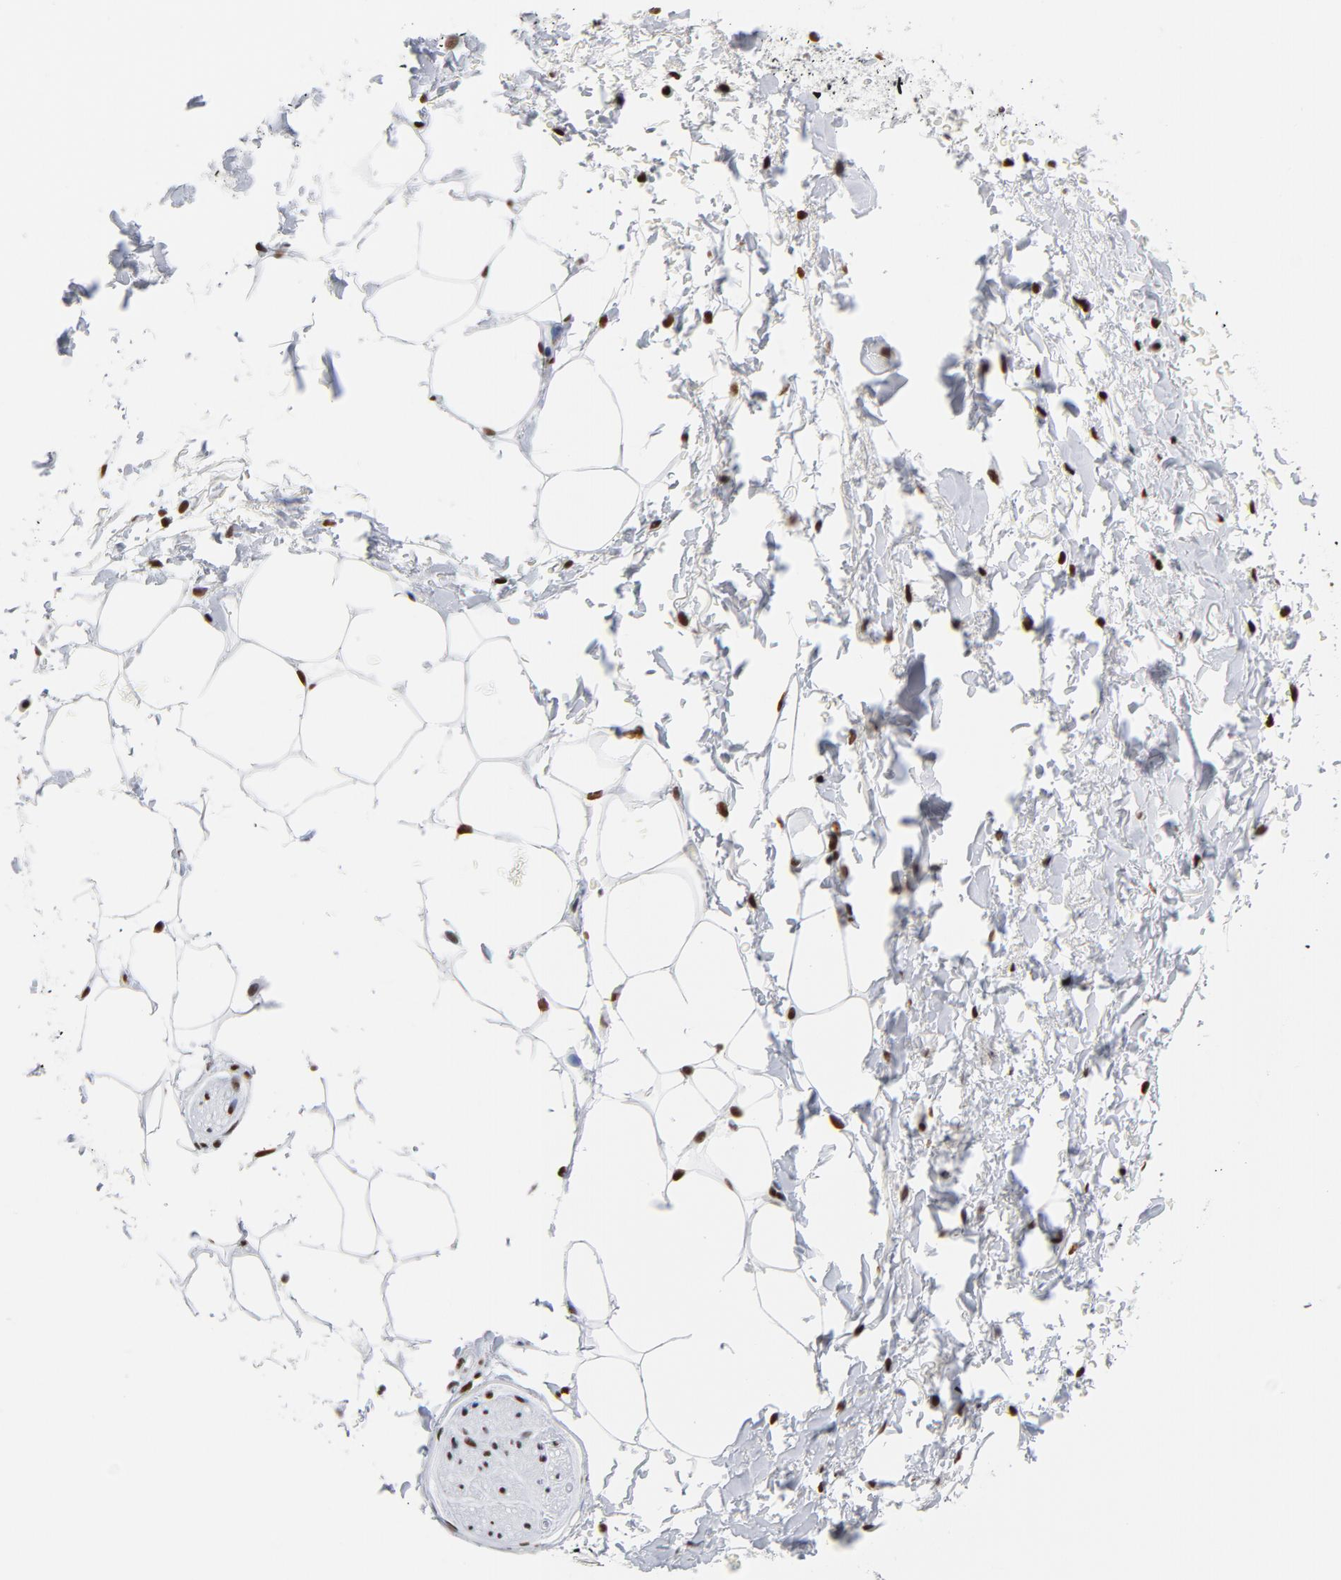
{"staining": {"intensity": "moderate", "quantity": "<25%", "location": "nuclear"}, "tissue": "adipose tissue", "cell_type": "Adipocytes", "image_type": "normal", "snomed": [{"axis": "morphology", "description": "Normal tissue, NOS"}, {"axis": "topography", "description": "Soft tissue"}, {"axis": "topography", "description": "Peripheral nerve tissue"}], "caption": "High-magnification brightfield microscopy of normal adipose tissue stained with DAB (3,3'-diaminobenzidine) (brown) and counterstained with hematoxylin (blue). adipocytes exhibit moderate nuclear staining is present in approximately<25% of cells.", "gene": "XRCC5", "patient": {"sex": "female", "age": 71}}